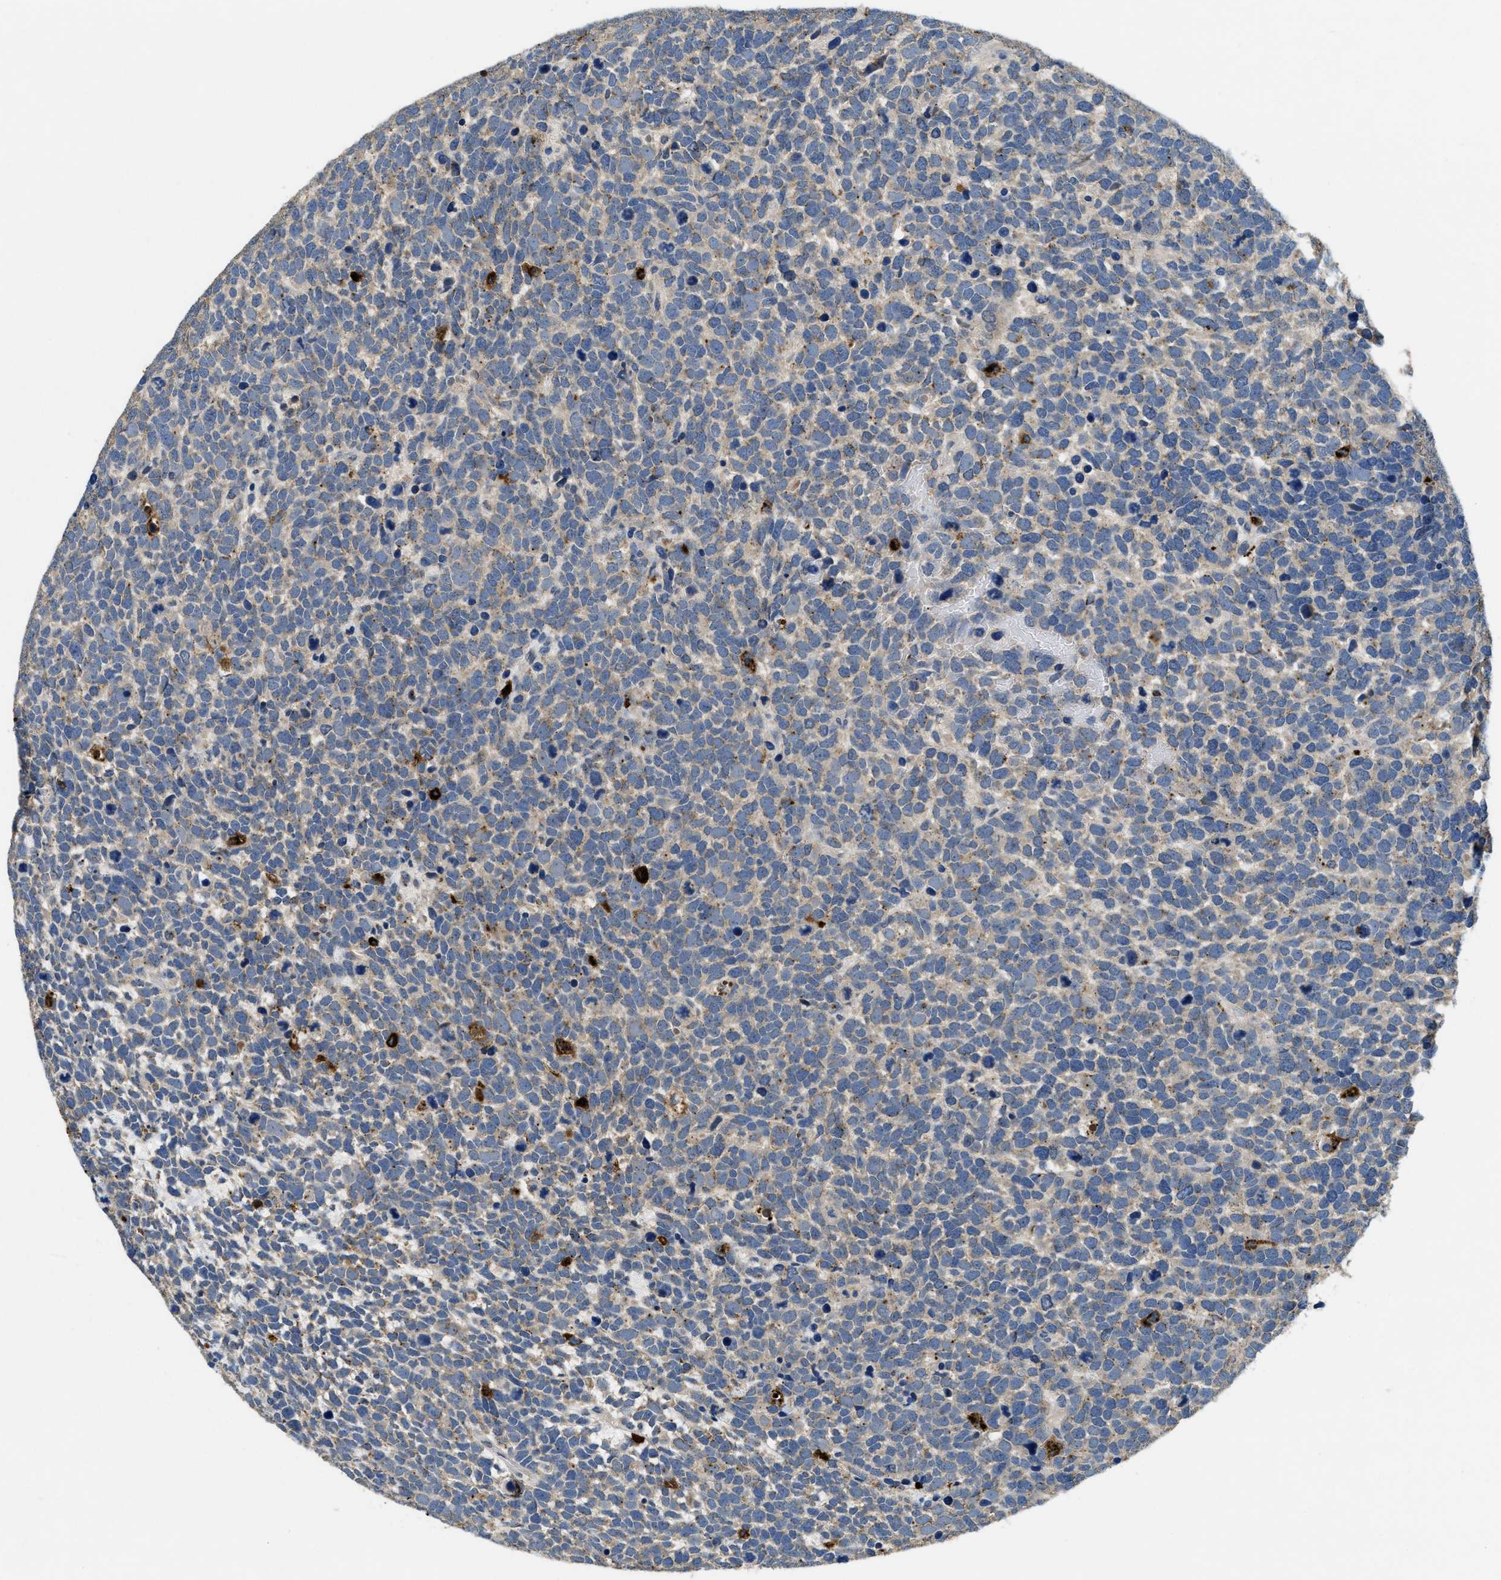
{"staining": {"intensity": "weak", "quantity": "<25%", "location": "cytoplasmic/membranous"}, "tissue": "urothelial cancer", "cell_type": "Tumor cells", "image_type": "cancer", "snomed": [{"axis": "morphology", "description": "Urothelial carcinoma, High grade"}, {"axis": "topography", "description": "Urinary bladder"}], "caption": "Urothelial cancer was stained to show a protein in brown. There is no significant positivity in tumor cells.", "gene": "BMPR2", "patient": {"sex": "female", "age": 82}}